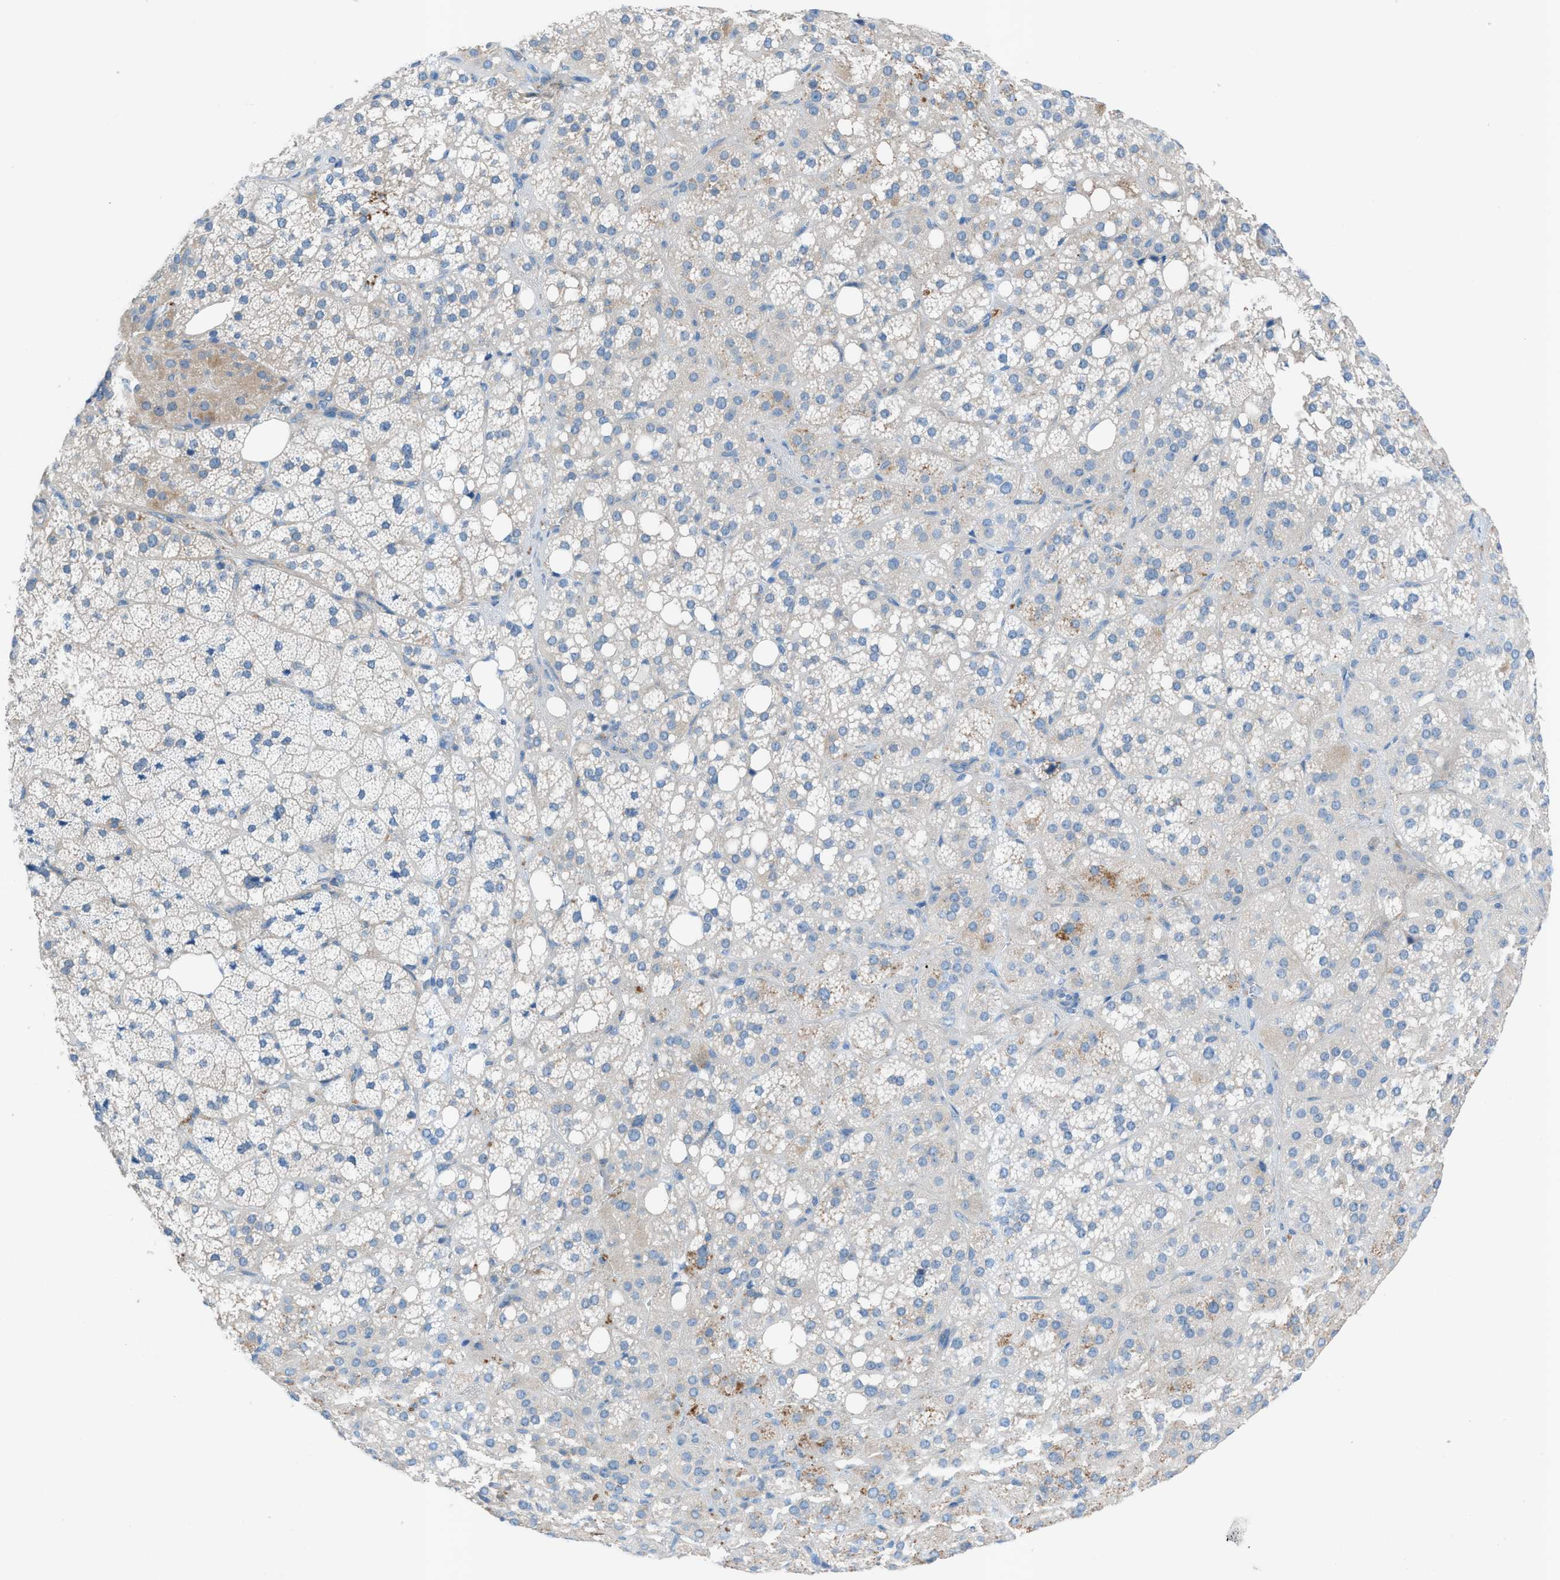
{"staining": {"intensity": "moderate", "quantity": "<25%", "location": "cytoplasmic/membranous"}, "tissue": "adrenal gland", "cell_type": "Glandular cells", "image_type": "normal", "snomed": [{"axis": "morphology", "description": "Normal tissue, NOS"}, {"axis": "topography", "description": "Adrenal gland"}], "caption": "Moderate cytoplasmic/membranous protein staining is appreciated in approximately <25% of glandular cells in adrenal gland.", "gene": "C5AR2", "patient": {"sex": "female", "age": 59}}